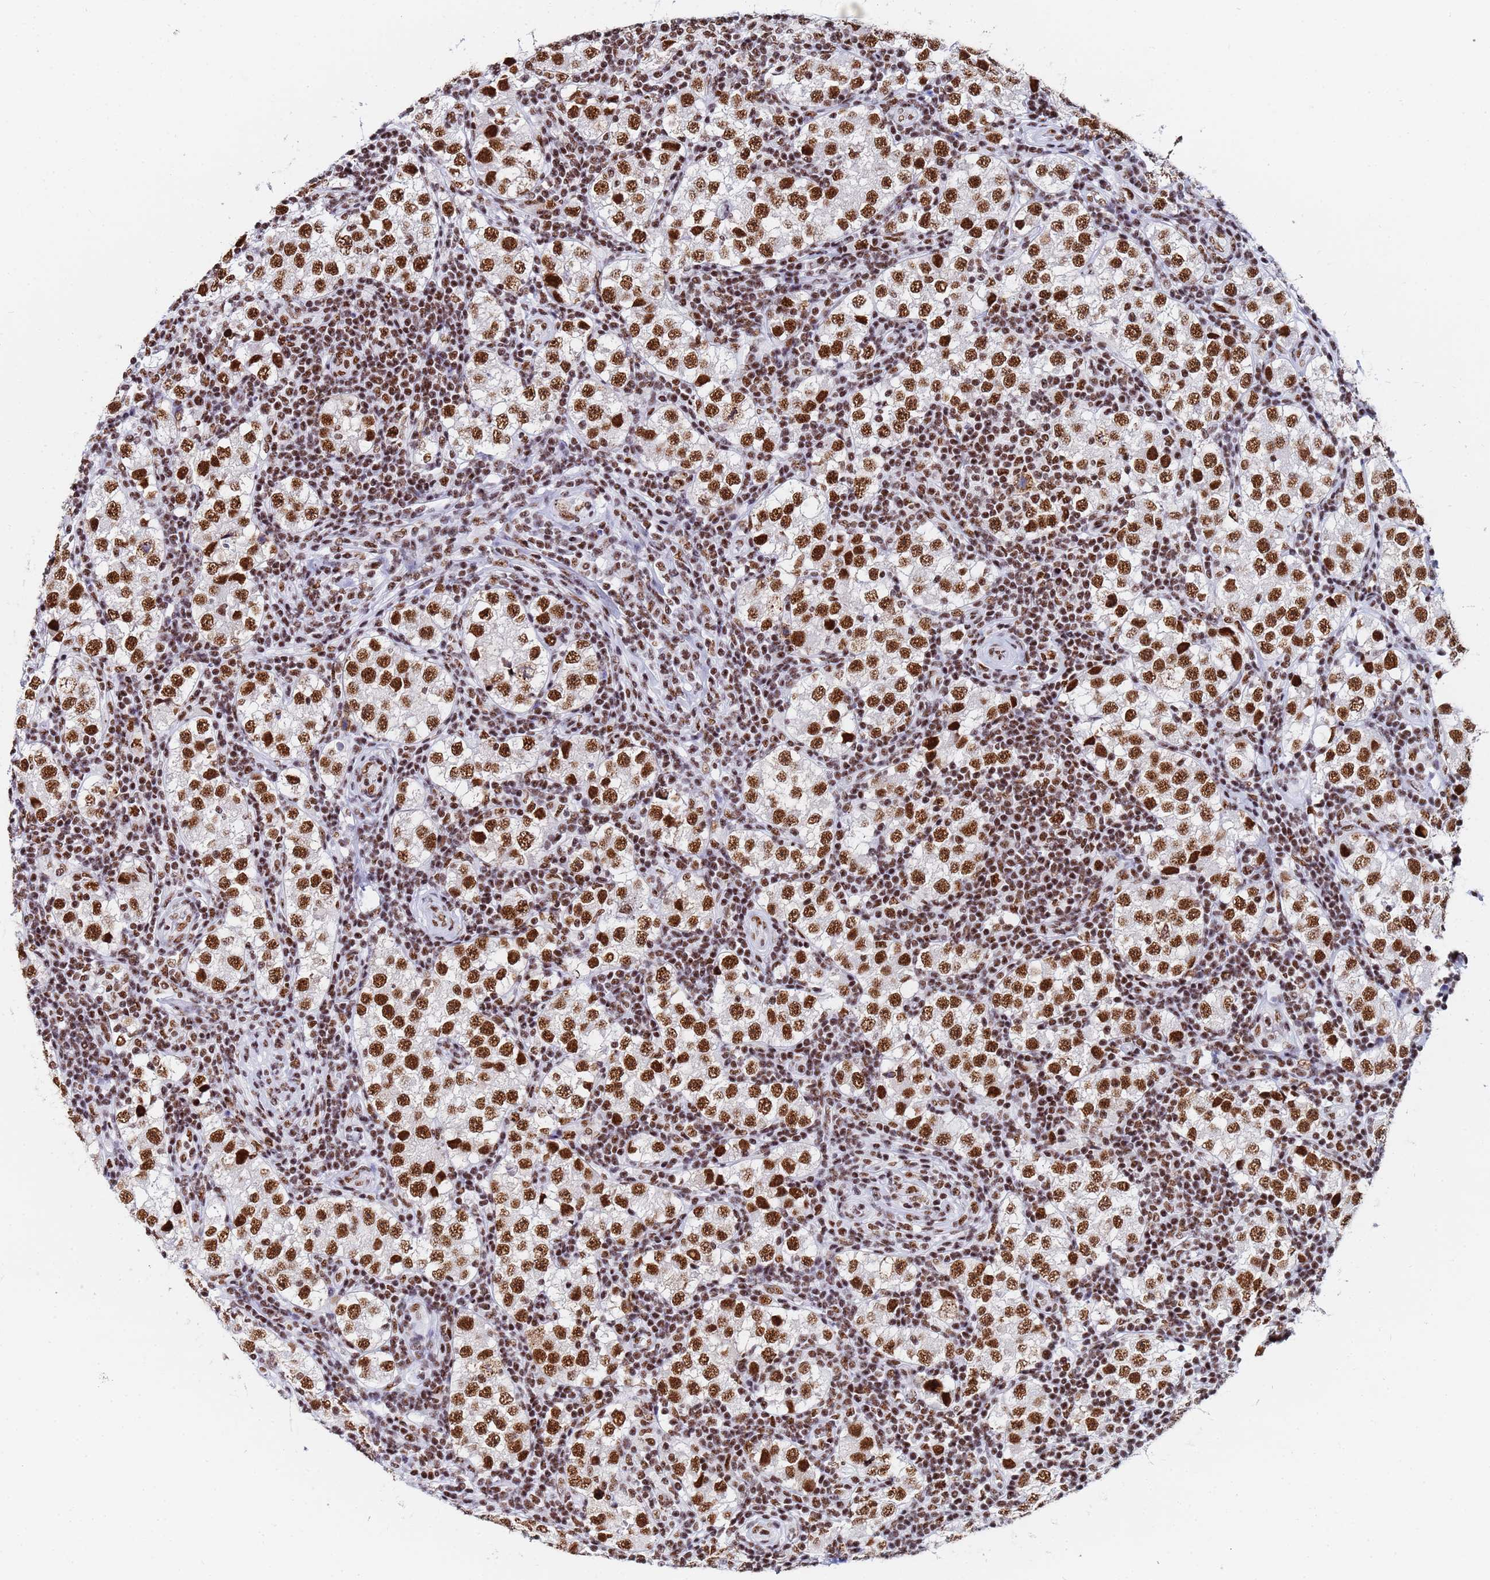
{"staining": {"intensity": "strong", "quantity": ">75%", "location": "nuclear"}, "tissue": "testis cancer", "cell_type": "Tumor cells", "image_type": "cancer", "snomed": [{"axis": "morphology", "description": "Seminoma, NOS"}, {"axis": "topography", "description": "Testis"}], "caption": "Protein staining exhibits strong nuclear expression in approximately >75% of tumor cells in testis seminoma.", "gene": "SNRPA1", "patient": {"sex": "male", "age": 34}}